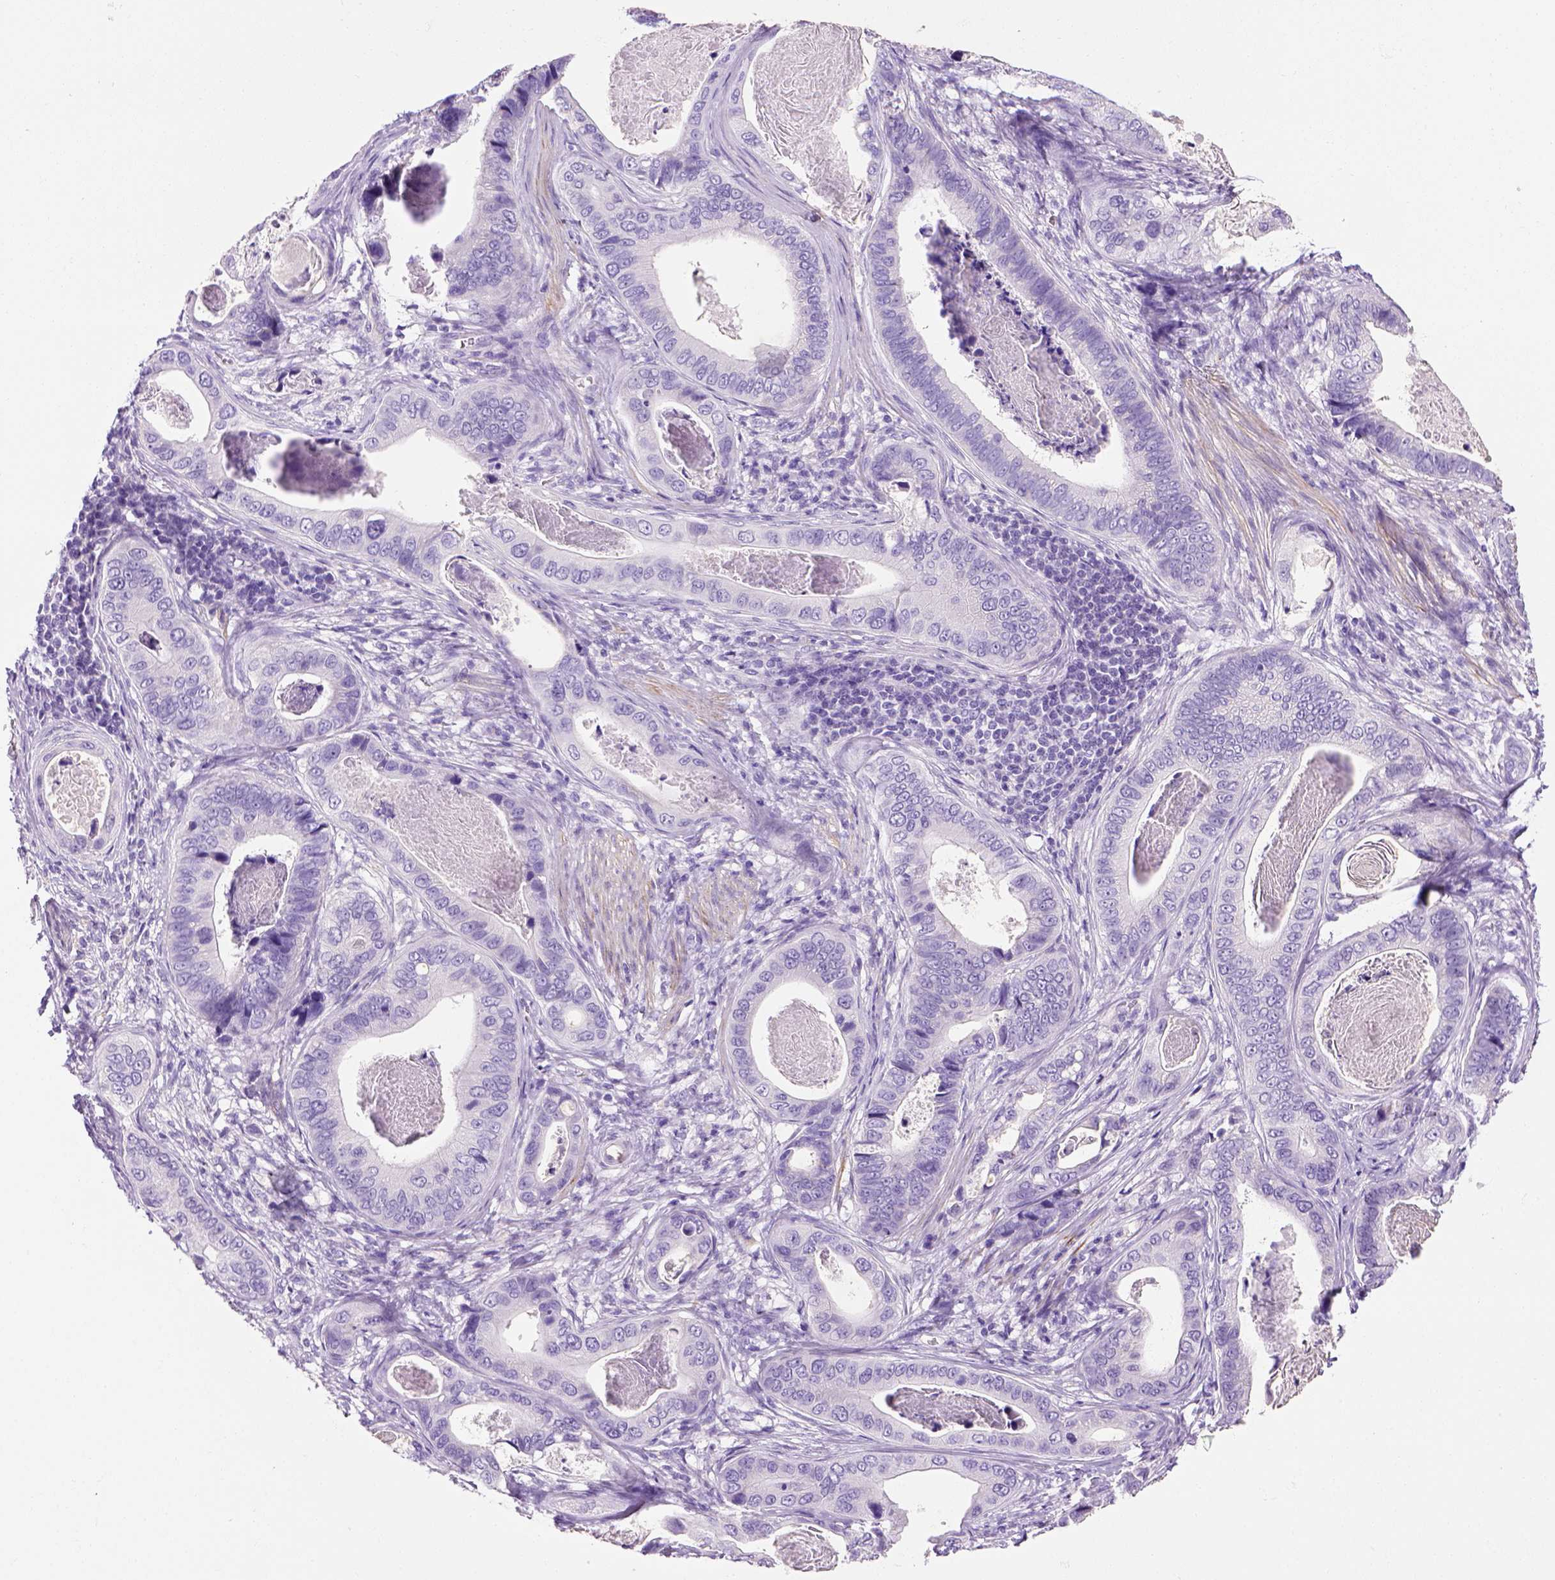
{"staining": {"intensity": "negative", "quantity": "none", "location": "none"}, "tissue": "stomach cancer", "cell_type": "Tumor cells", "image_type": "cancer", "snomed": [{"axis": "morphology", "description": "Adenocarcinoma, NOS"}, {"axis": "topography", "description": "Stomach"}], "caption": "Stomach cancer (adenocarcinoma) was stained to show a protein in brown. There is no significant expression in tumor cells.", "gene": "ARHGEF33", "patient": {"sex": "male", "age": 84}}